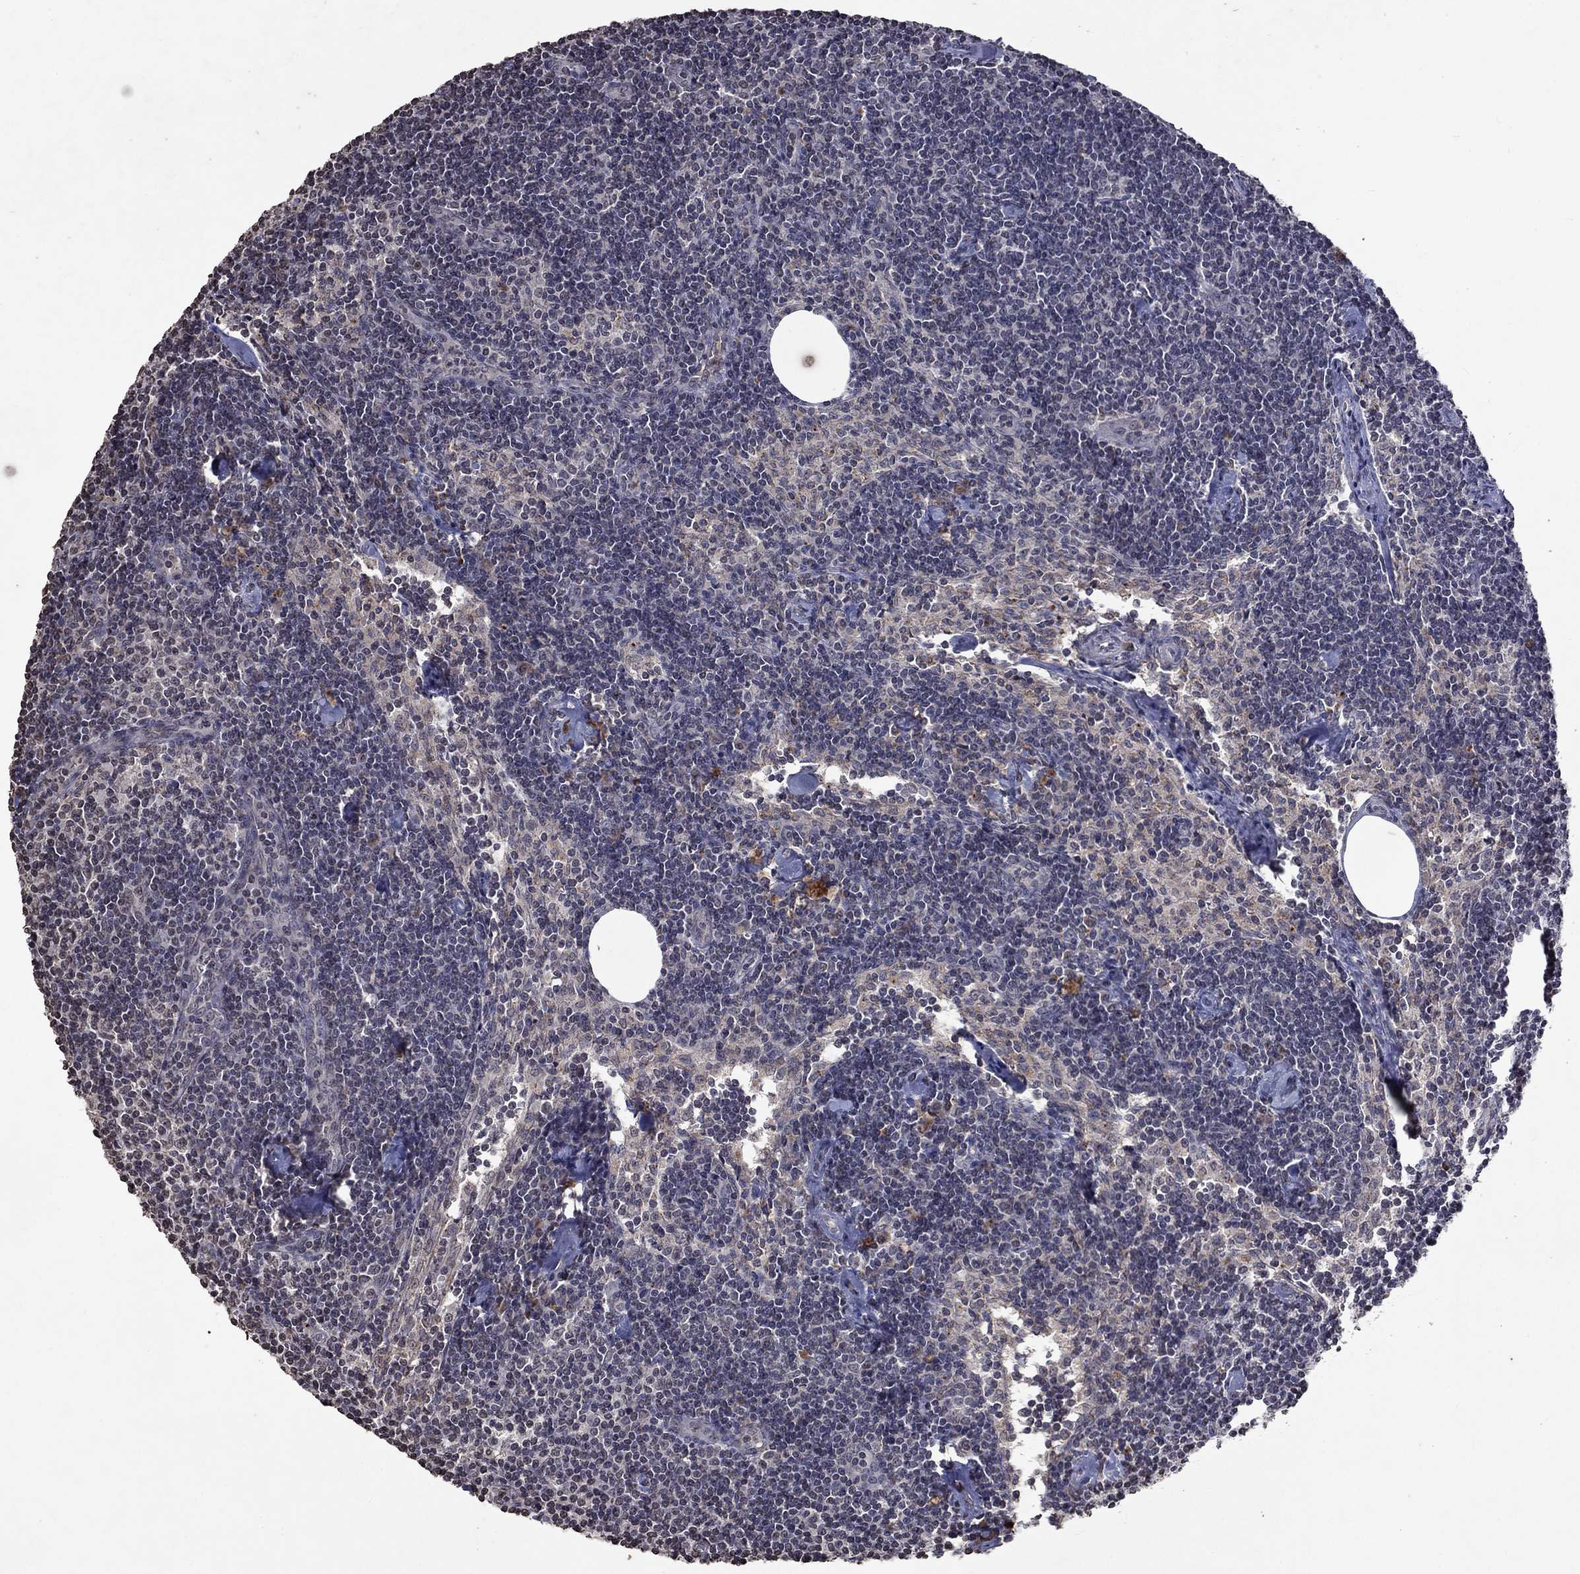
{"staining": {"intensity": "negative", "quantity": "none", "location": "none"}, "tissue": "lymph node", "cell_type": "Germinal center cells", "image_type": "normal", "snomed": [{"axis": "morphology", "description": "Normal tissue, NOS"}, {"axis": "topography", "description": "Lymph node"}], "caption": "Immunohistochemistry micrograph of normal lymph node: lymph node stained with DAB (3,3'-diaminobenzidine) displays no significant protein expression in germinal center cells. (DAB (3,3'-diaminobenzidine) immunohistochemistry, high magnification).", "gene": "NLGN1", "patient": {"sex": "female", "age": 51}}